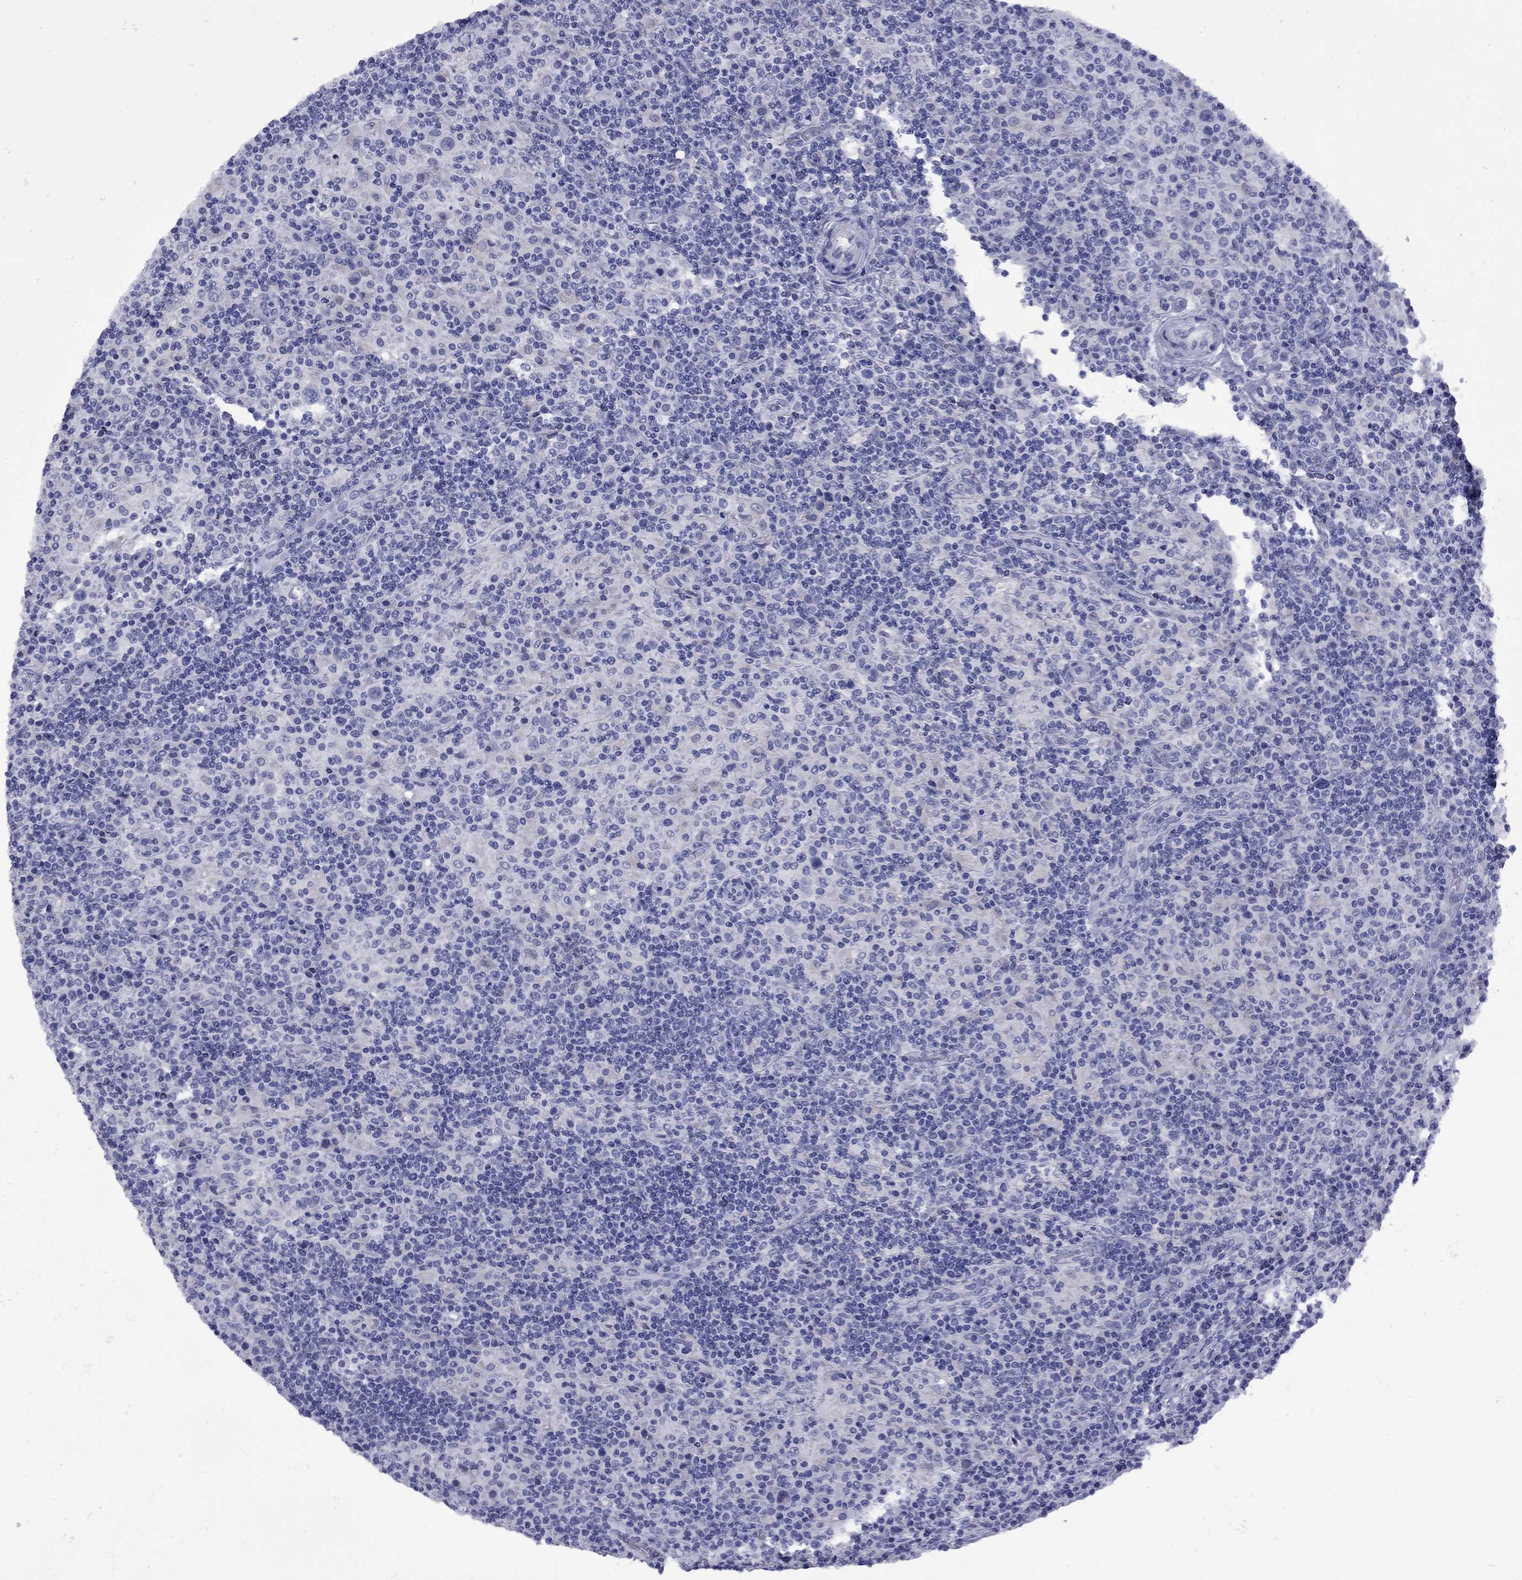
{"staining": {"intensity": "negative", "quantity": "none", "location": "none"}, "tissue": "lymphoma", "cell_type": "Tumor cells", "image_type": "cancer", "snomed": [{"axis": "morphology", "description": "Hodgkin's disease, NOS"}, {"axis": "topography", "description": "Lymph node"}], "caption": "This is a histopathology image of IHC staining of lymphoma, which shows no positivity in tumor cells.", "gene": "EPPIN", "patient": {"sex": "male", "age": 70}}